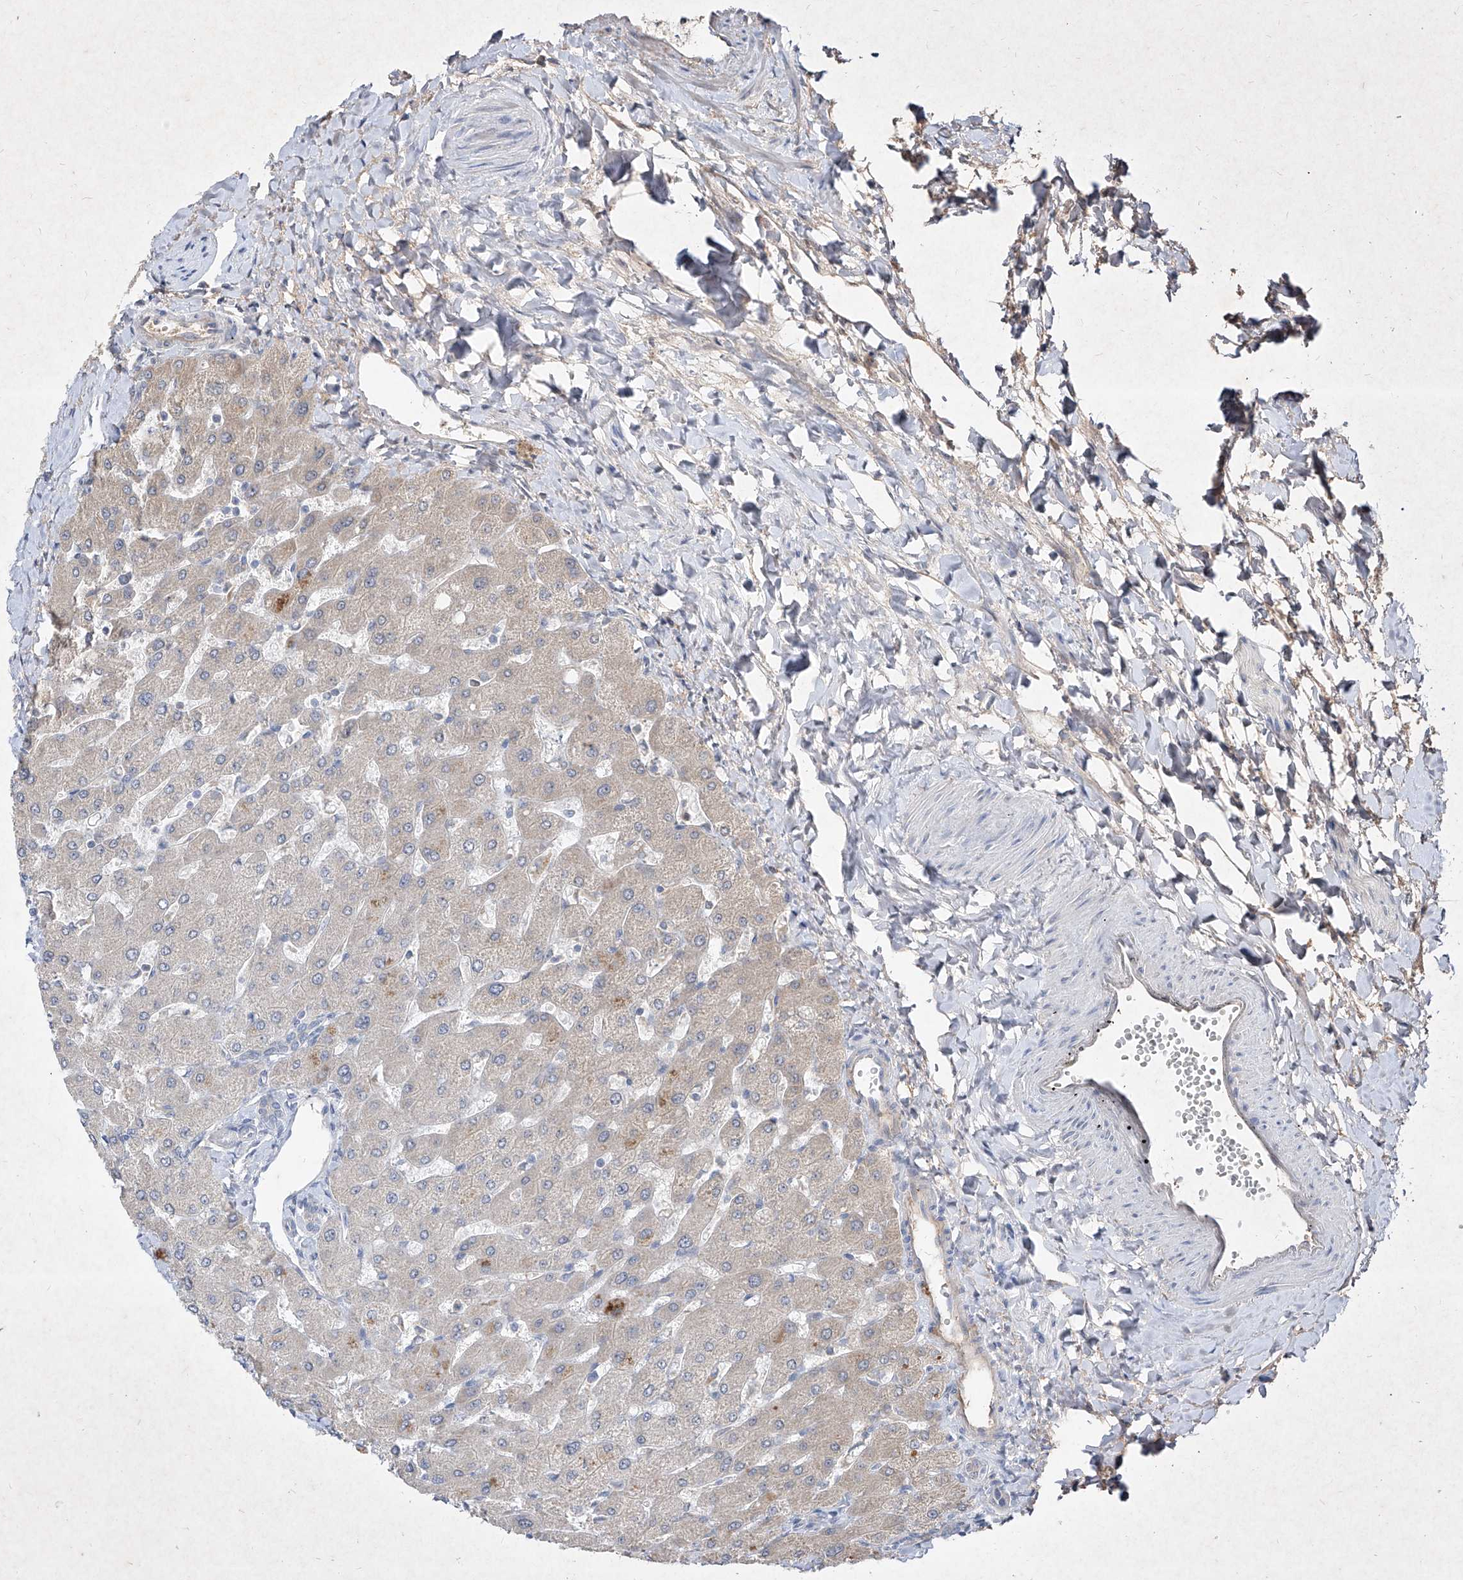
{"staining": {"intensity": "negative", "quantity": "none", "location": "none"}, "tissue": "liver", "cell_type": "Cholangiocytes", "image_type": "normal", "snomed": [{"axis": "morphology", "description": "Normal tissue, NOS"}, {"axis": "topography", "description": "Liver"}], "caption": "DAB (3,3'-diaminobenzidine) immunohistochemical staining of normal liver exhibits no significant expression in cholangiocytes.", "gene": "C4A", "patient": {"sex": "male", "age": 55}}